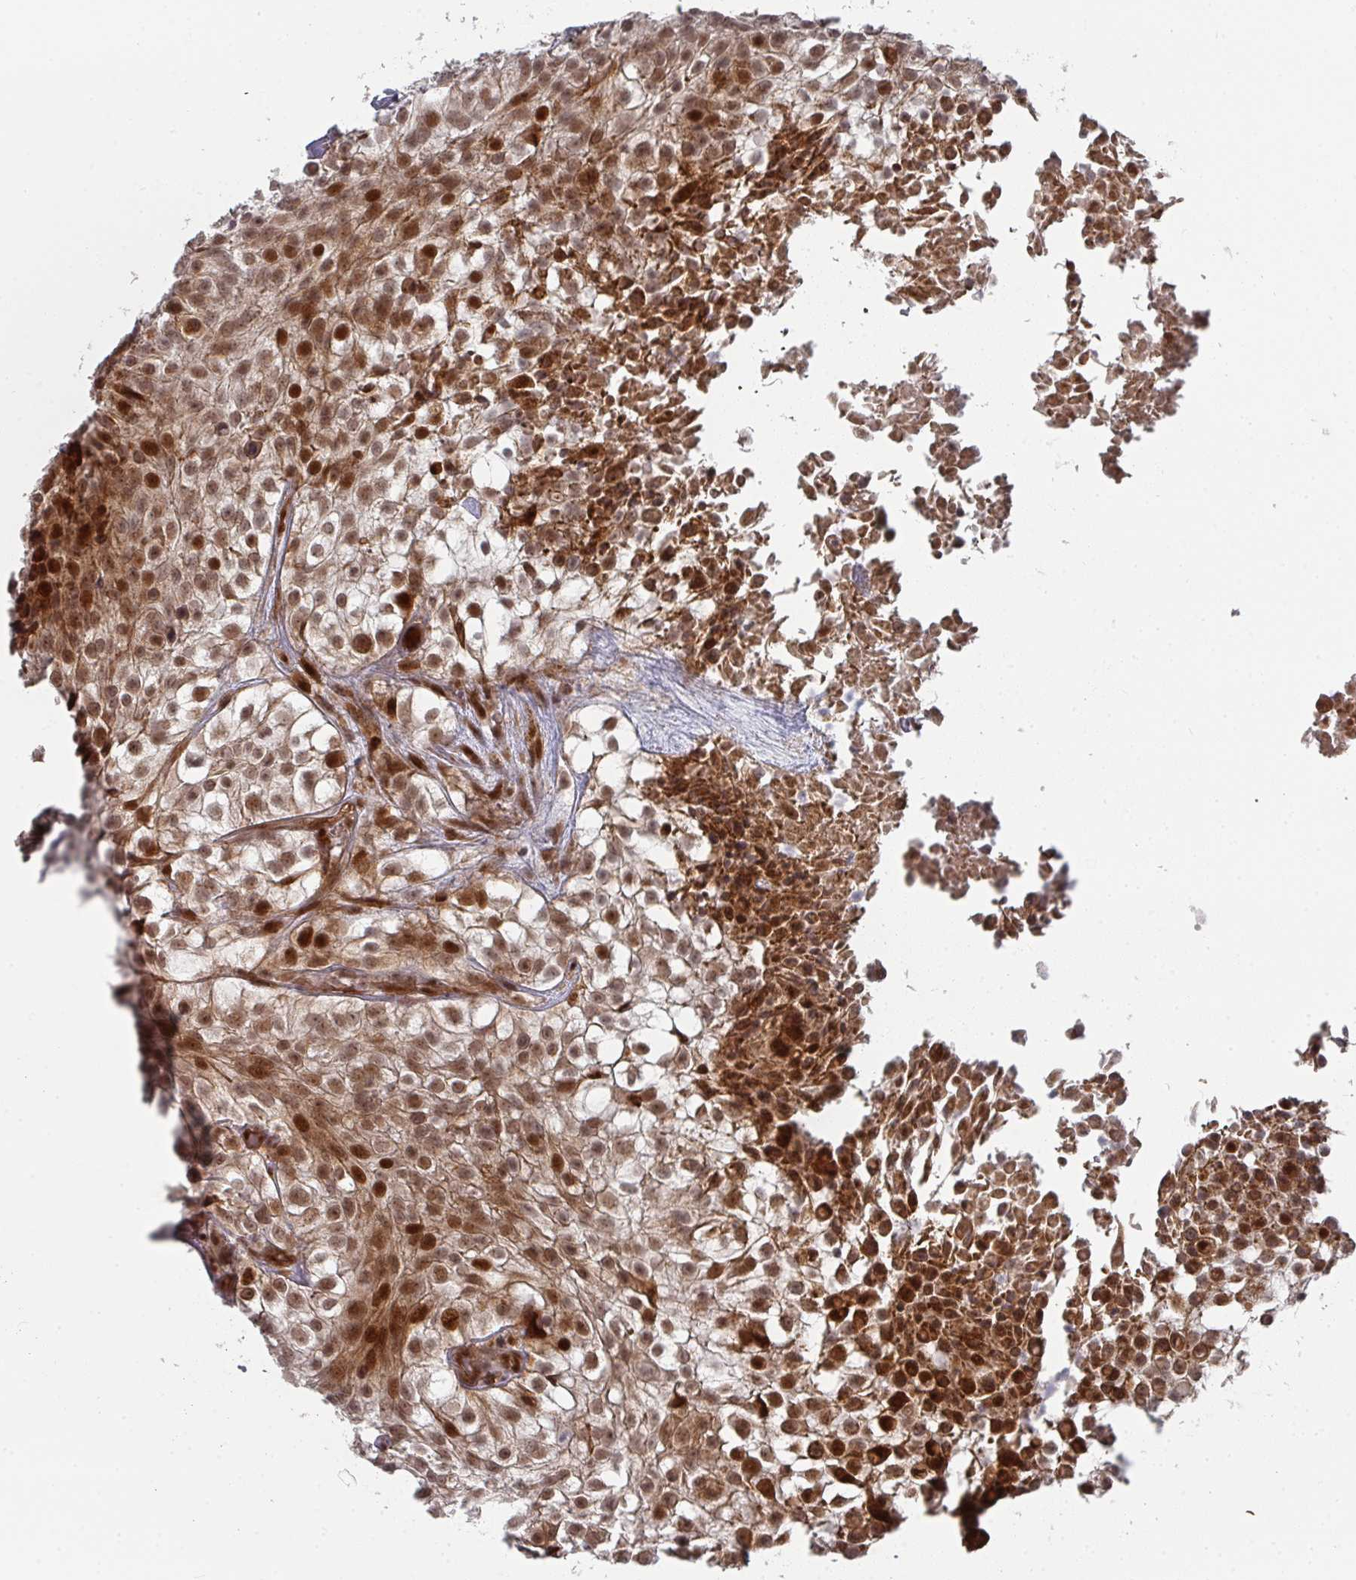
{"staining": {"intensity": "strong", "quantity": ">75%", "location": "cytoplasmic/membranous,nuclear"}, "tissue": "urothelial cancer", "cell_type": "Tumor cells", "image_type": "cancer", "snomed": [{"axis": "morphology", "description": "Urothelial carcinoma, High grade"}, {"axis": "topography", "description": "Urinary bladder"}], "caption": "This histopathology image shows immunohistochemistry staining of high-grade urothelial carcinoma, with high strong cytoplasmic/membranous and nuclear positivity in about >75% of tumor cells.", "gene": "RBBP5", "patient": {"sex": "male", "age": 56}}